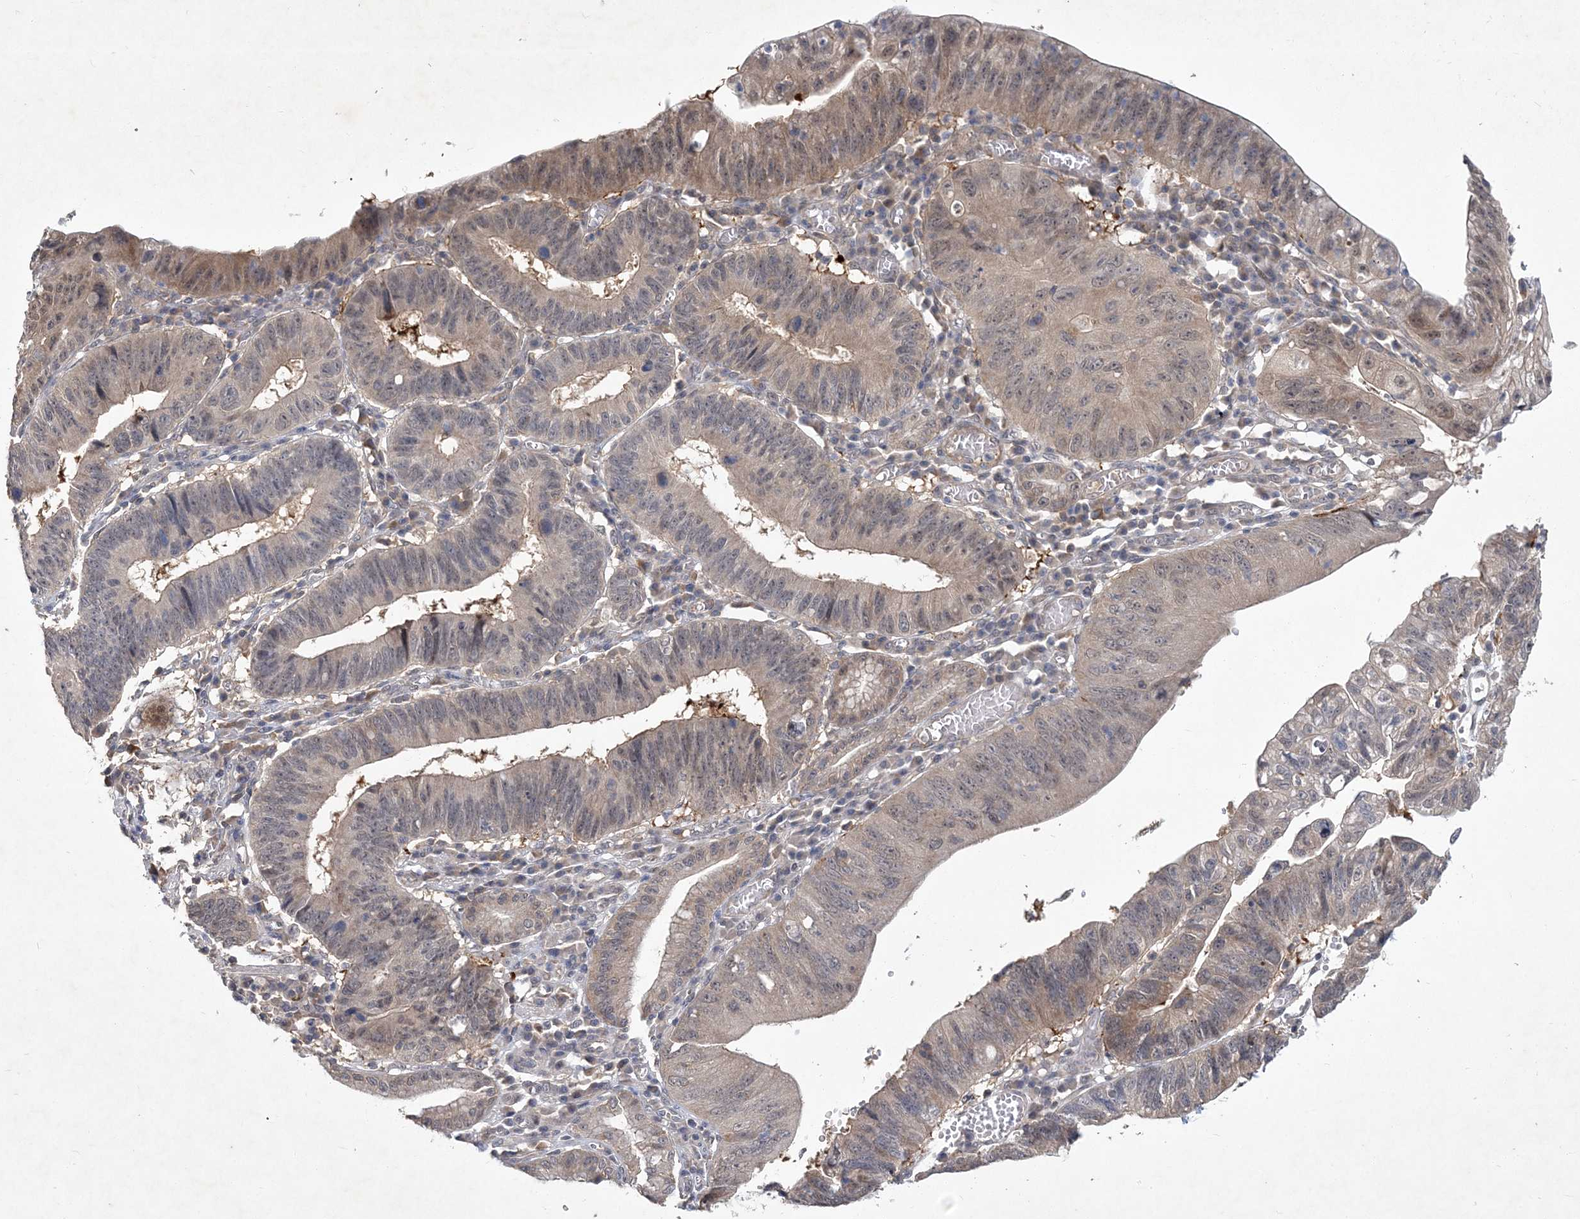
{"staining": {"intensity": "weak", "quantity": ">75%", "location": "cytoplasmic/membranous,nuclear"}, "tissue": "stomach cancer", "cell_type": "Tumor cells", "image_type": "cancer", "snomed": [{"axis": "morphology", "description": "Adenocarcinoma, NOS"}, {"axis": "topography", "description": "Stomach"}], "caption": "Immunohistochemical staining of human stomach cancer reveals low levels of weak cytoplasmic/membranous and nuclear expression in approximately >75% of tumor cells.", "gene": "RNF25", "patient": {"sex": "male", "age": 59}}